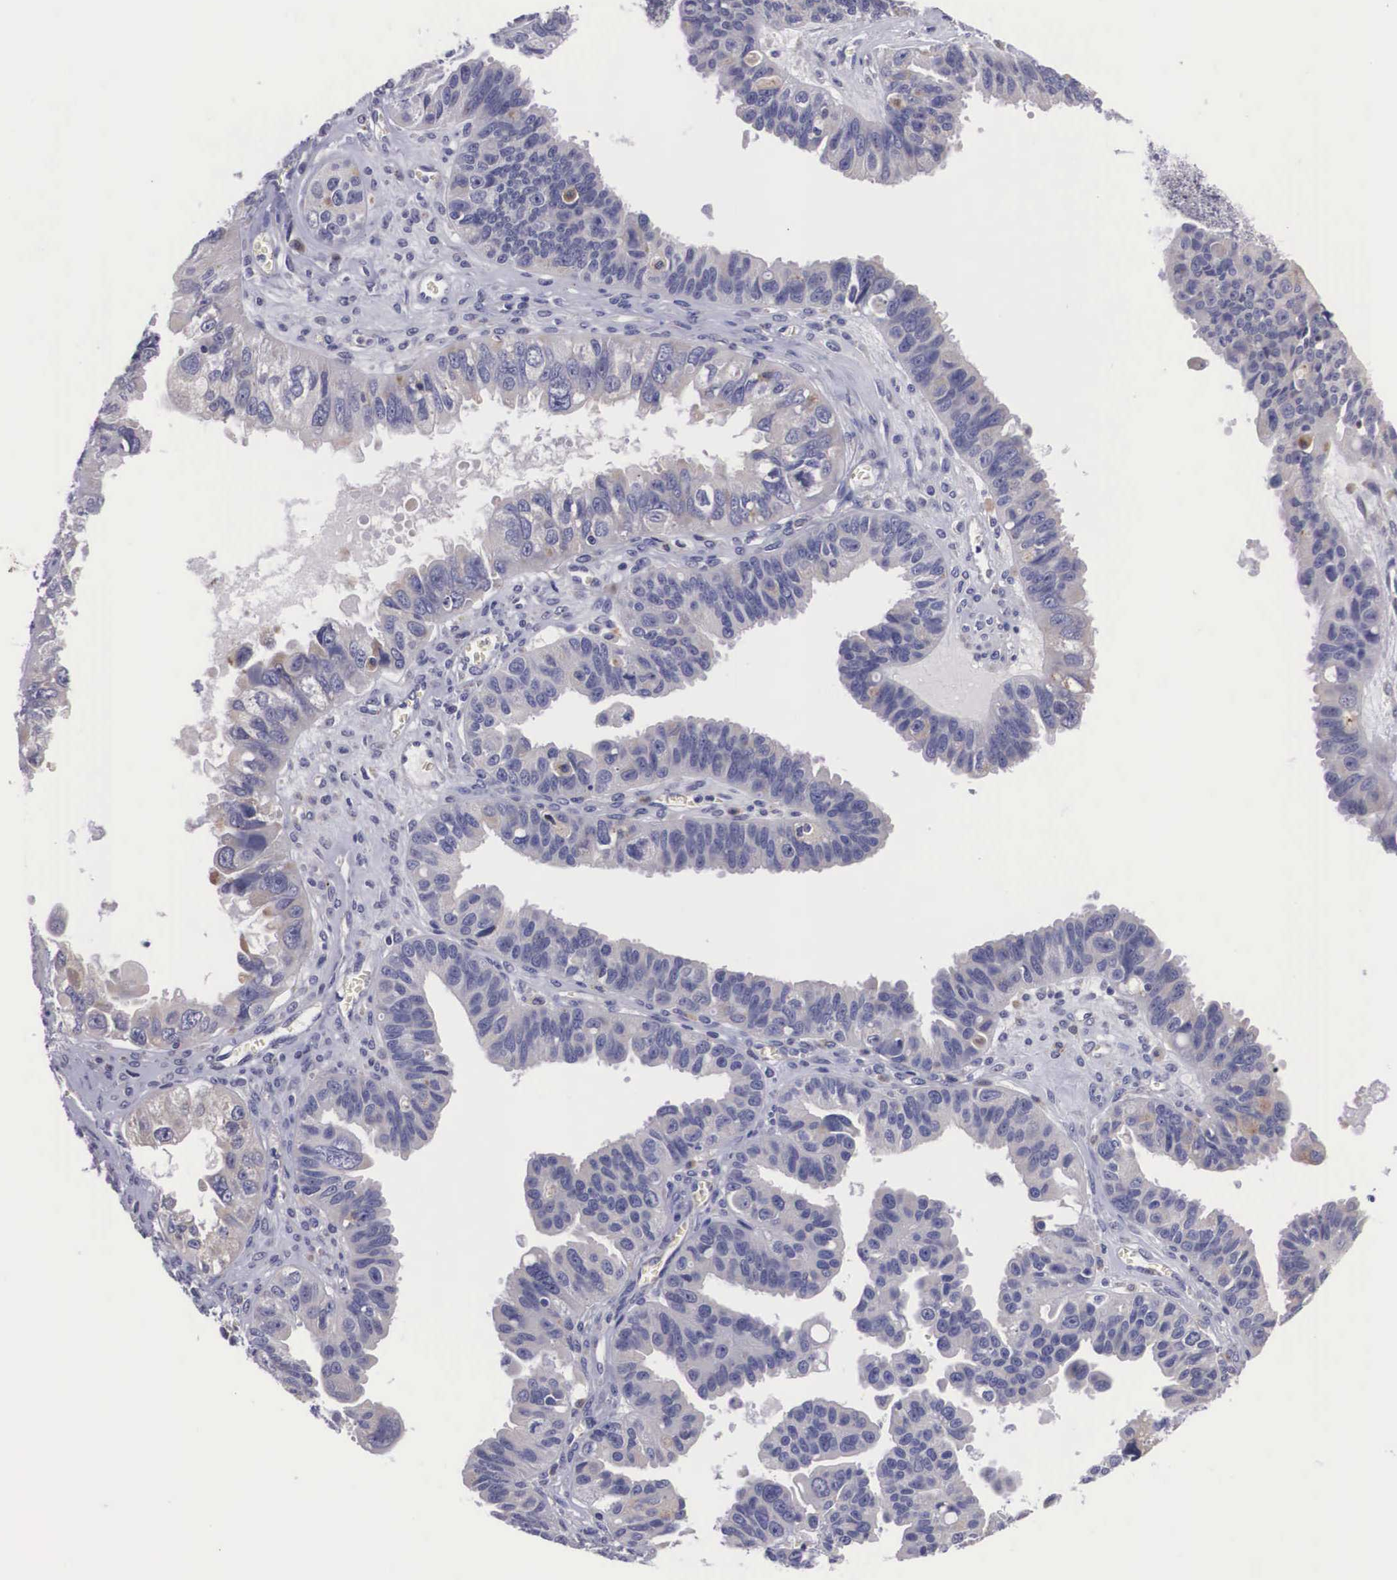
{"staining": {"intensity": "negative", "quantity": "none", "location": "none"}, "tissue": "ovarian cancer", "cell_type": "Tumor cells", "image_type": "cancer", "snomed": [{"axis": "morphology", "description": "Carcinoma, endometroid"}, {"axis": "topography", "description": "Ovary"}], "caption": "There is no significant staining in tumor cells of ovarian cancer (endometroid carcinoma).", "gene": "CRELD2", "patient": {"sex": "female", "age": 85}}